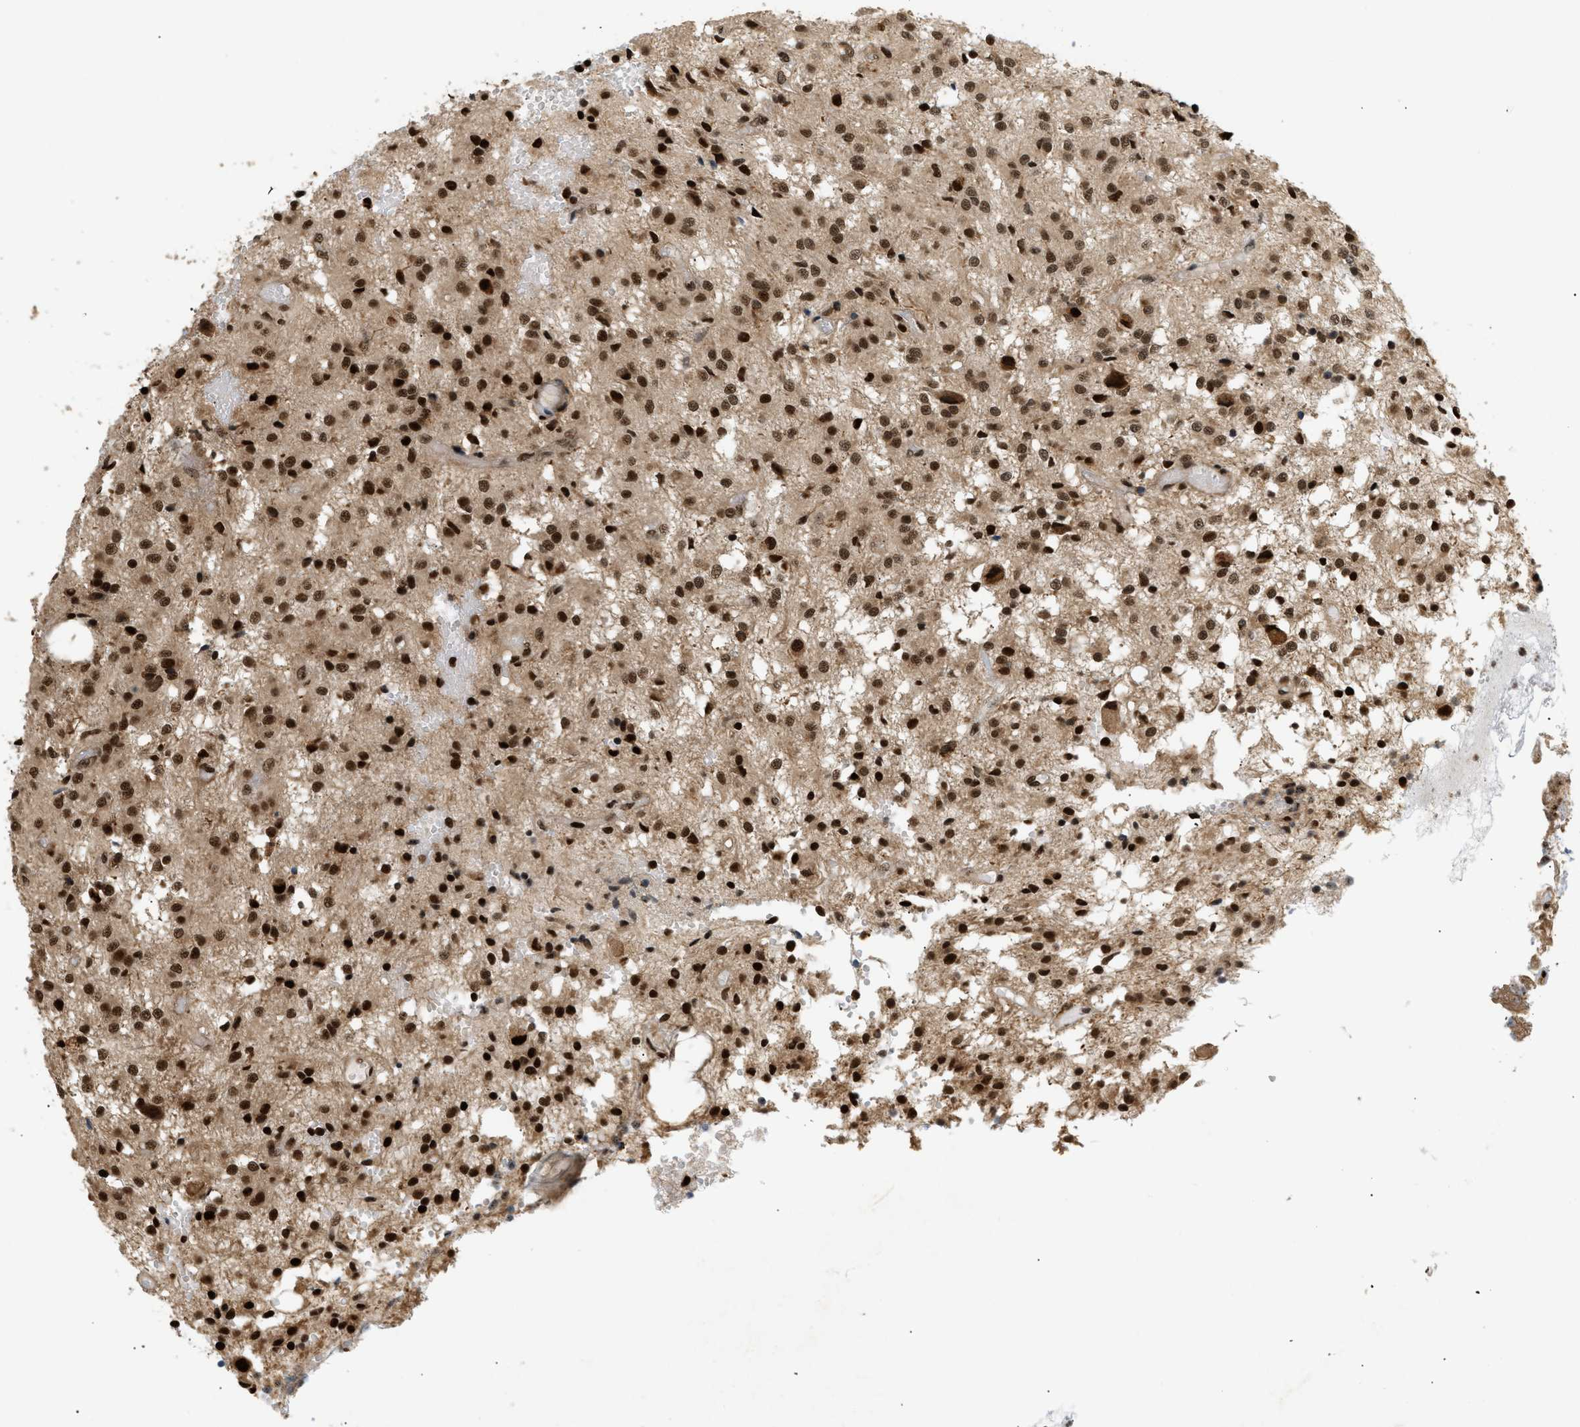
{"staining": {"intensity": "strong", "quantity": ">75%", "location": "nuclear"}, "tissue": "glioma", "cell_type": "Tumor cells", "image_type": "cancer", "snomed": [{"axis": "morphology", "description": "Glioma, malignant, High grade"}, {"axis": "topography", "description": "Brain"}], "caption": "Protein analysis of malignant high-grade glioma tissue displays strong nuclear expression in about >75% of tumor cells. The staining is performed using DAB brown chromogen to label protein expression. The nuclei are counter-stained blue using hematoxylin.", "gene": "RBM5", "patient": {"sex": "female", "age": 59}}